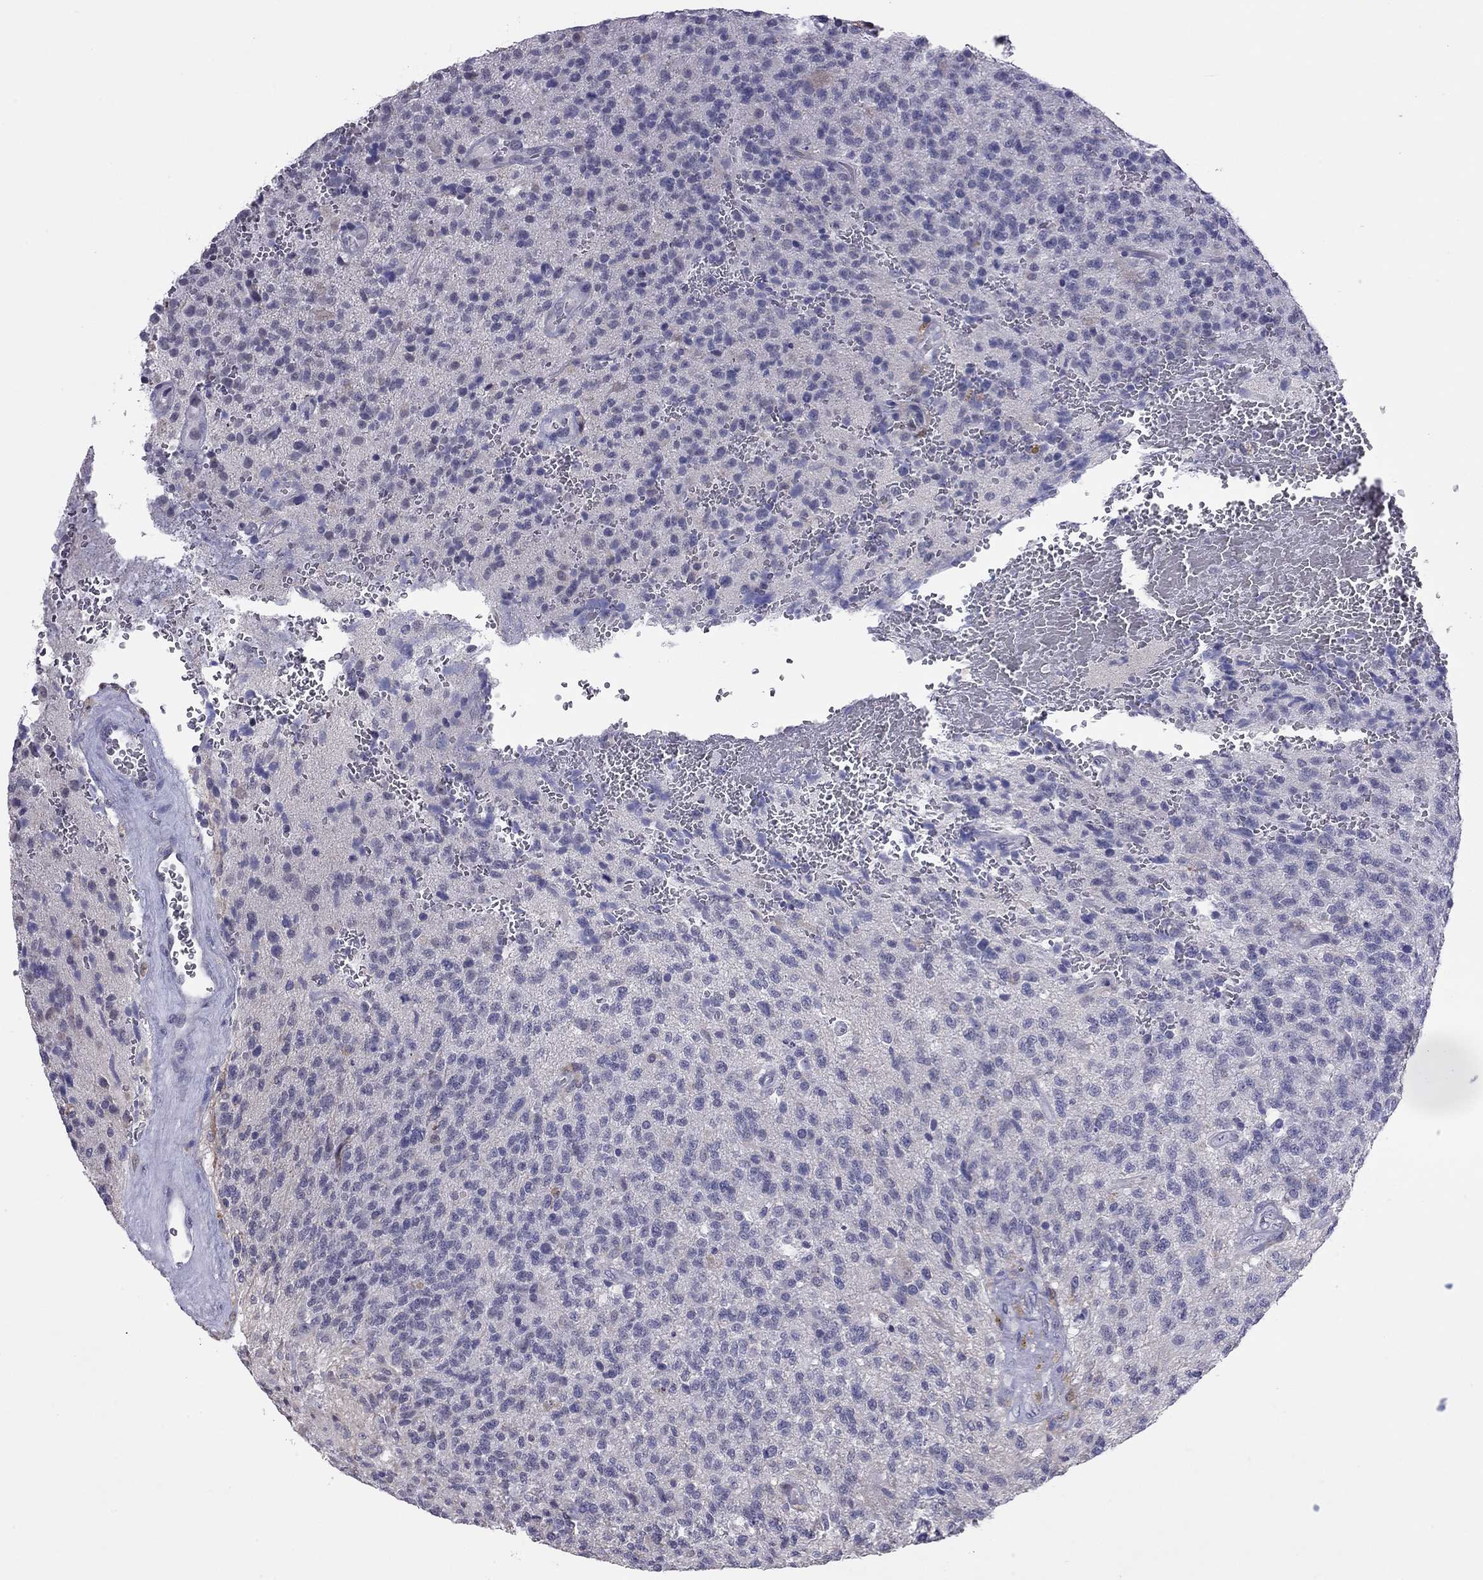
{"staining": {"intensity": "negative", "quantity": "none", "location": "none"}, "tissue": "glioma", "cell_type": "Tumor cells", "image_type": "cancer", "snomed": [{"axis": "morphology", "description": "Glioma, malignant, High grade"}, {"axis": "topography", "description": "Brain"}], "caption": "Tumor cells are negative for protein expression in human malignant glioma (high-grade).", "gene": "PPP1R3A", "patient": {"sex": "male", "age": 56}}